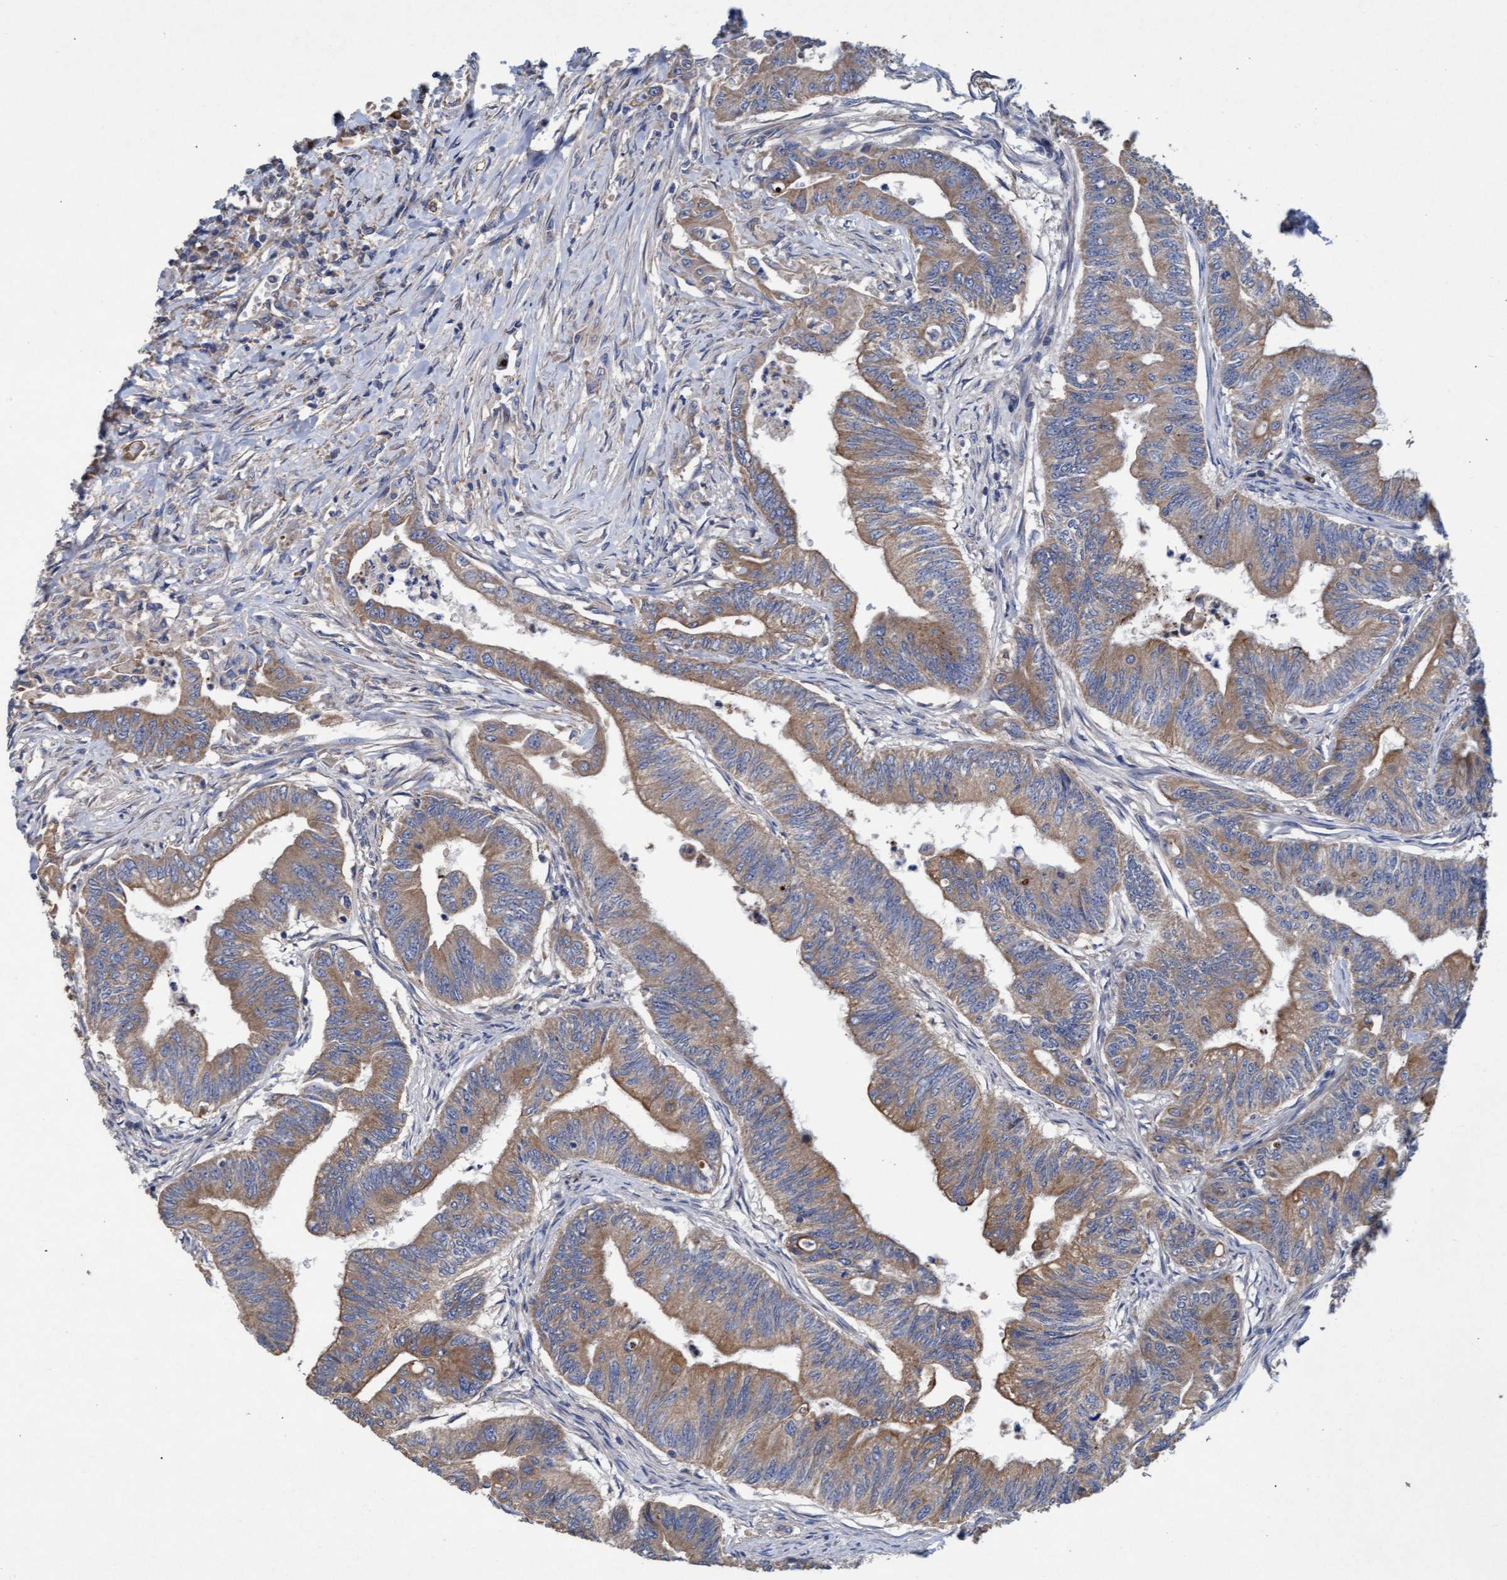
{"staining": {"intensity": "moderate", "quantity": ">75%", "location": "cytoplasmic/membranous"}, "tissue": "colorectal cancer", "cell_type": "Tumor cells", "image_type": "cancer", "snomed": [{"axis": "morphology", "description": "Adenoma, NOS"}, {"axis": "morphology", "description": "Adenocarcinoma, NOS"}, {"axis": "topography", "description": "Colon"}], "caption": "Protein expression analysis of human colorectal cancer (adenoma) reveals moderate cytoplasmic/membranous expression in about >75% of tumor cells.", "gene": "MRPL38", "patient": {"sex": "male", "age": 79}}